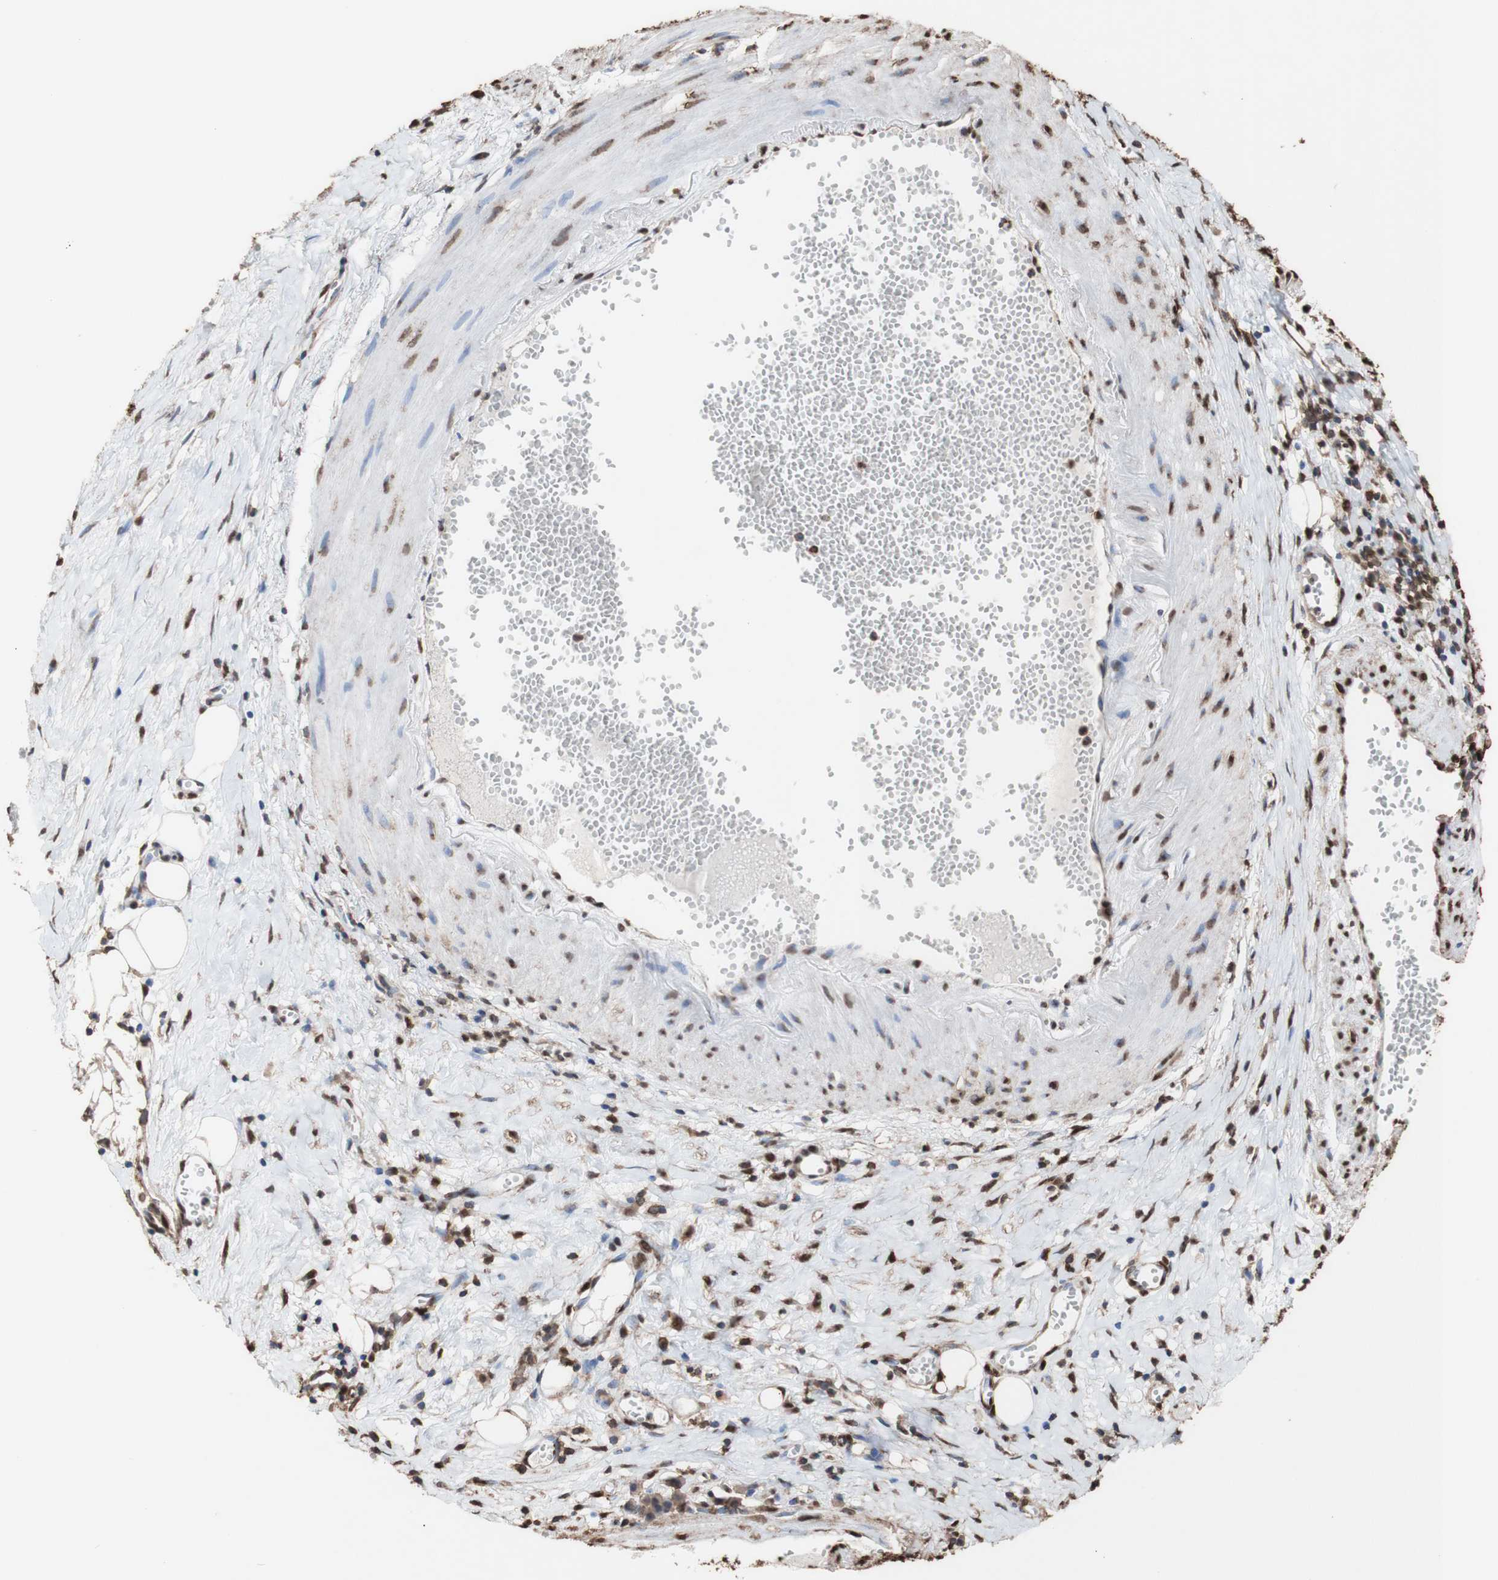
{"staining": {"intensity": "strong", "quantity": ">75%", "location": "cytoplasmic/membranous,nuclear"}, "tissue": "stomach cancer", "cell_type": "Tumor cells", "image_type": "cancer", "snomed": [{"axis": "morphology", "description": "Adenocarcinoma, NOS"}, {"axis": "topography", "description": "Stomach, lower"}], "caption": "This is a micrograph of immunohistochemistry staining of stomach adenocarcinoma, which shows strong positivity in the cytoplasmic/membranous and nuclear of tumor cells.", "gene": "PIDD1", "patient": {"sex": "male", "age": 77}}